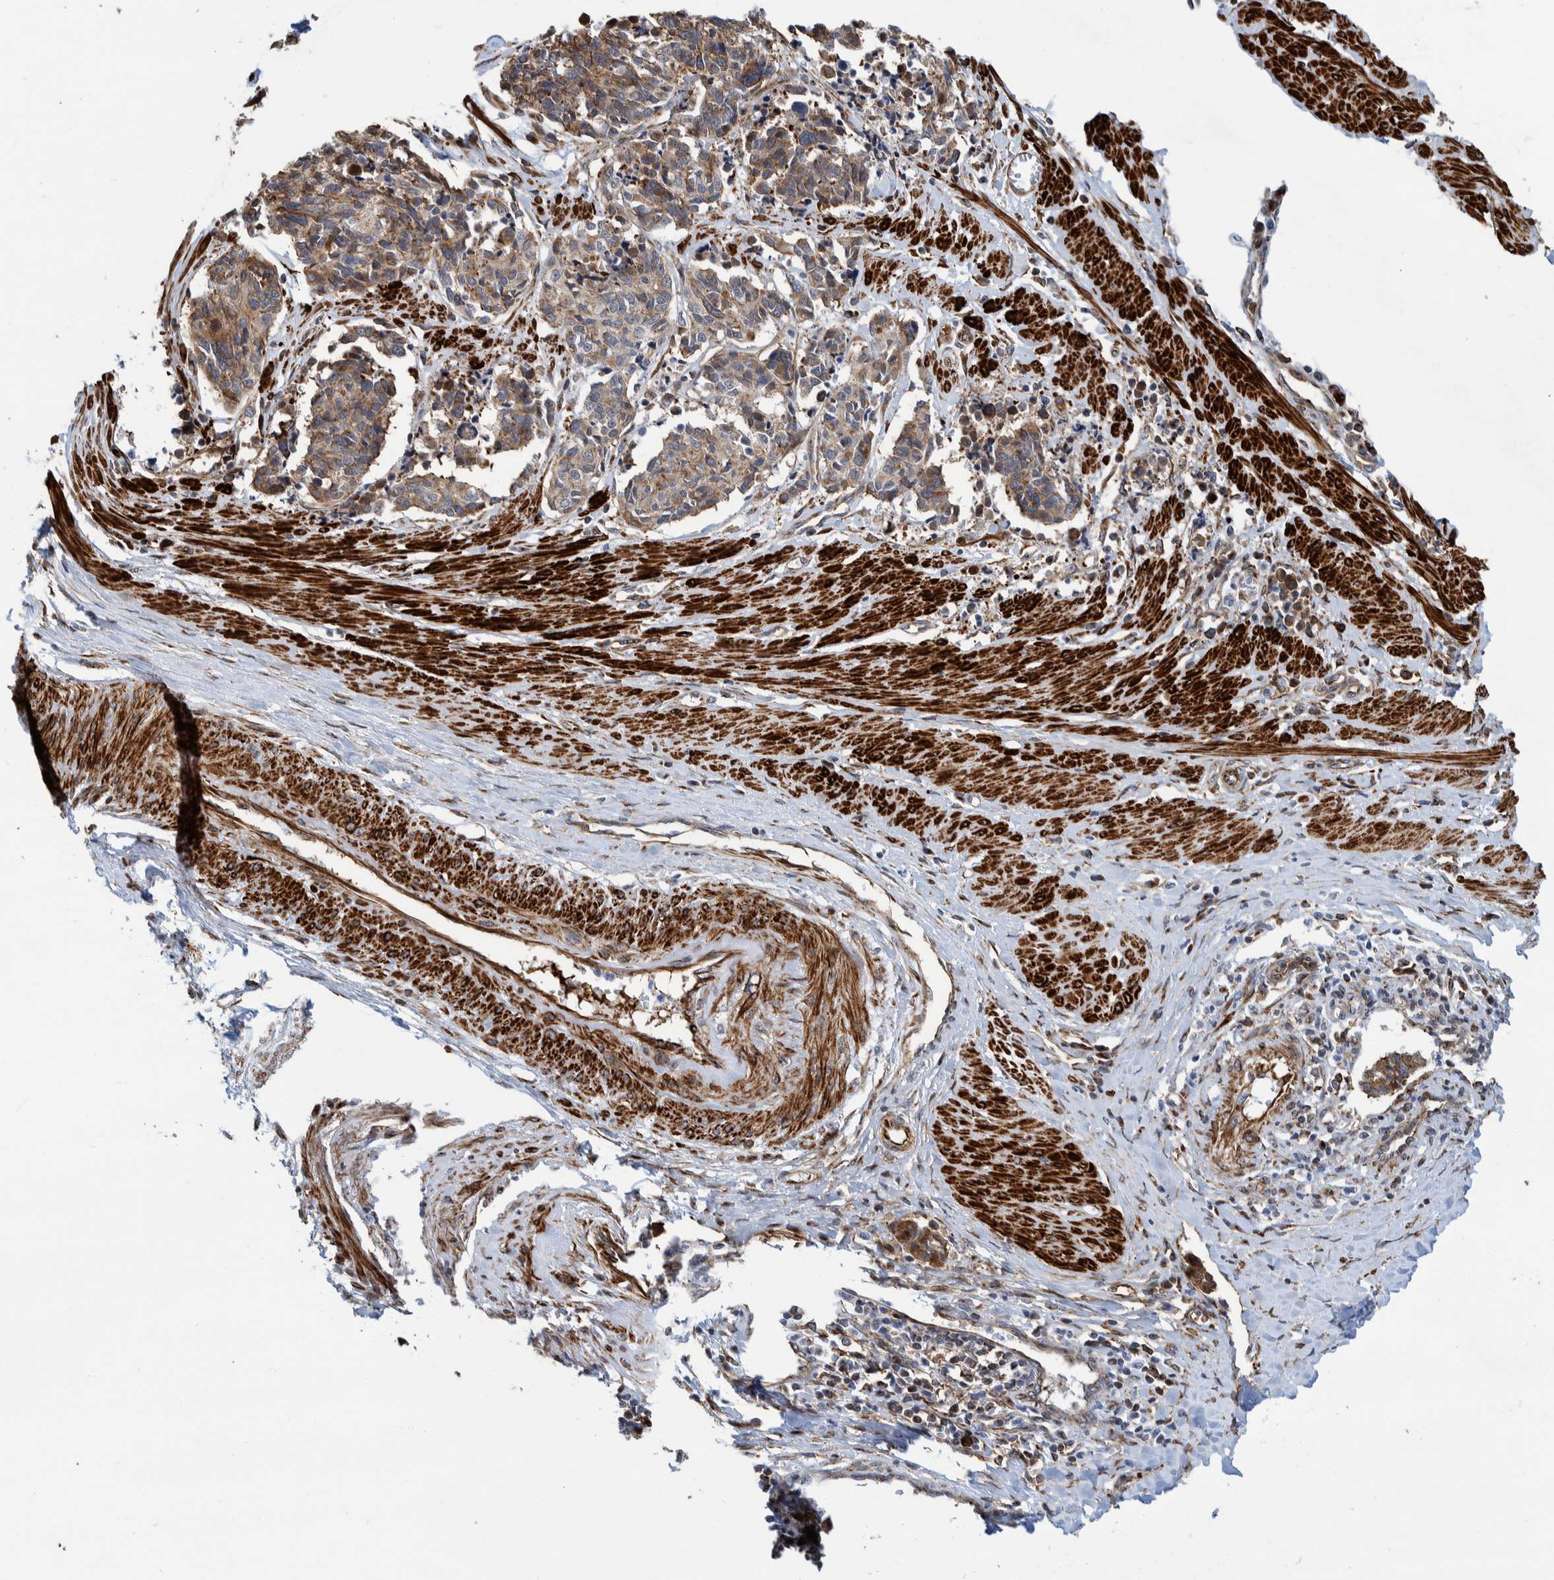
{"staining": {"intensity": "moderate", "quantity": ">75%", "location": "cytoplasmic/membranous"}, "tissue": "cervical cancer", "cell_type": "Tumor cells", "image_type": "cancer", "snomed": [{"axis": "morphology", "description": "Normal tissue, NOS"}, {"axis": "morphology", "description": "Squamous cell carcinoma, NOS"}, {"axis": "topography", "description": "Cervix"}], "caption": "DAB (3,3'-diaminobenzidine) immunohistochemical staining of cervical cancer exhibits moderate cytoplasmic/membranous protein positivity in about >75% of tumor cells.", "gene": "CCDC57", "patient": {"sex": "female", "age": 35}}